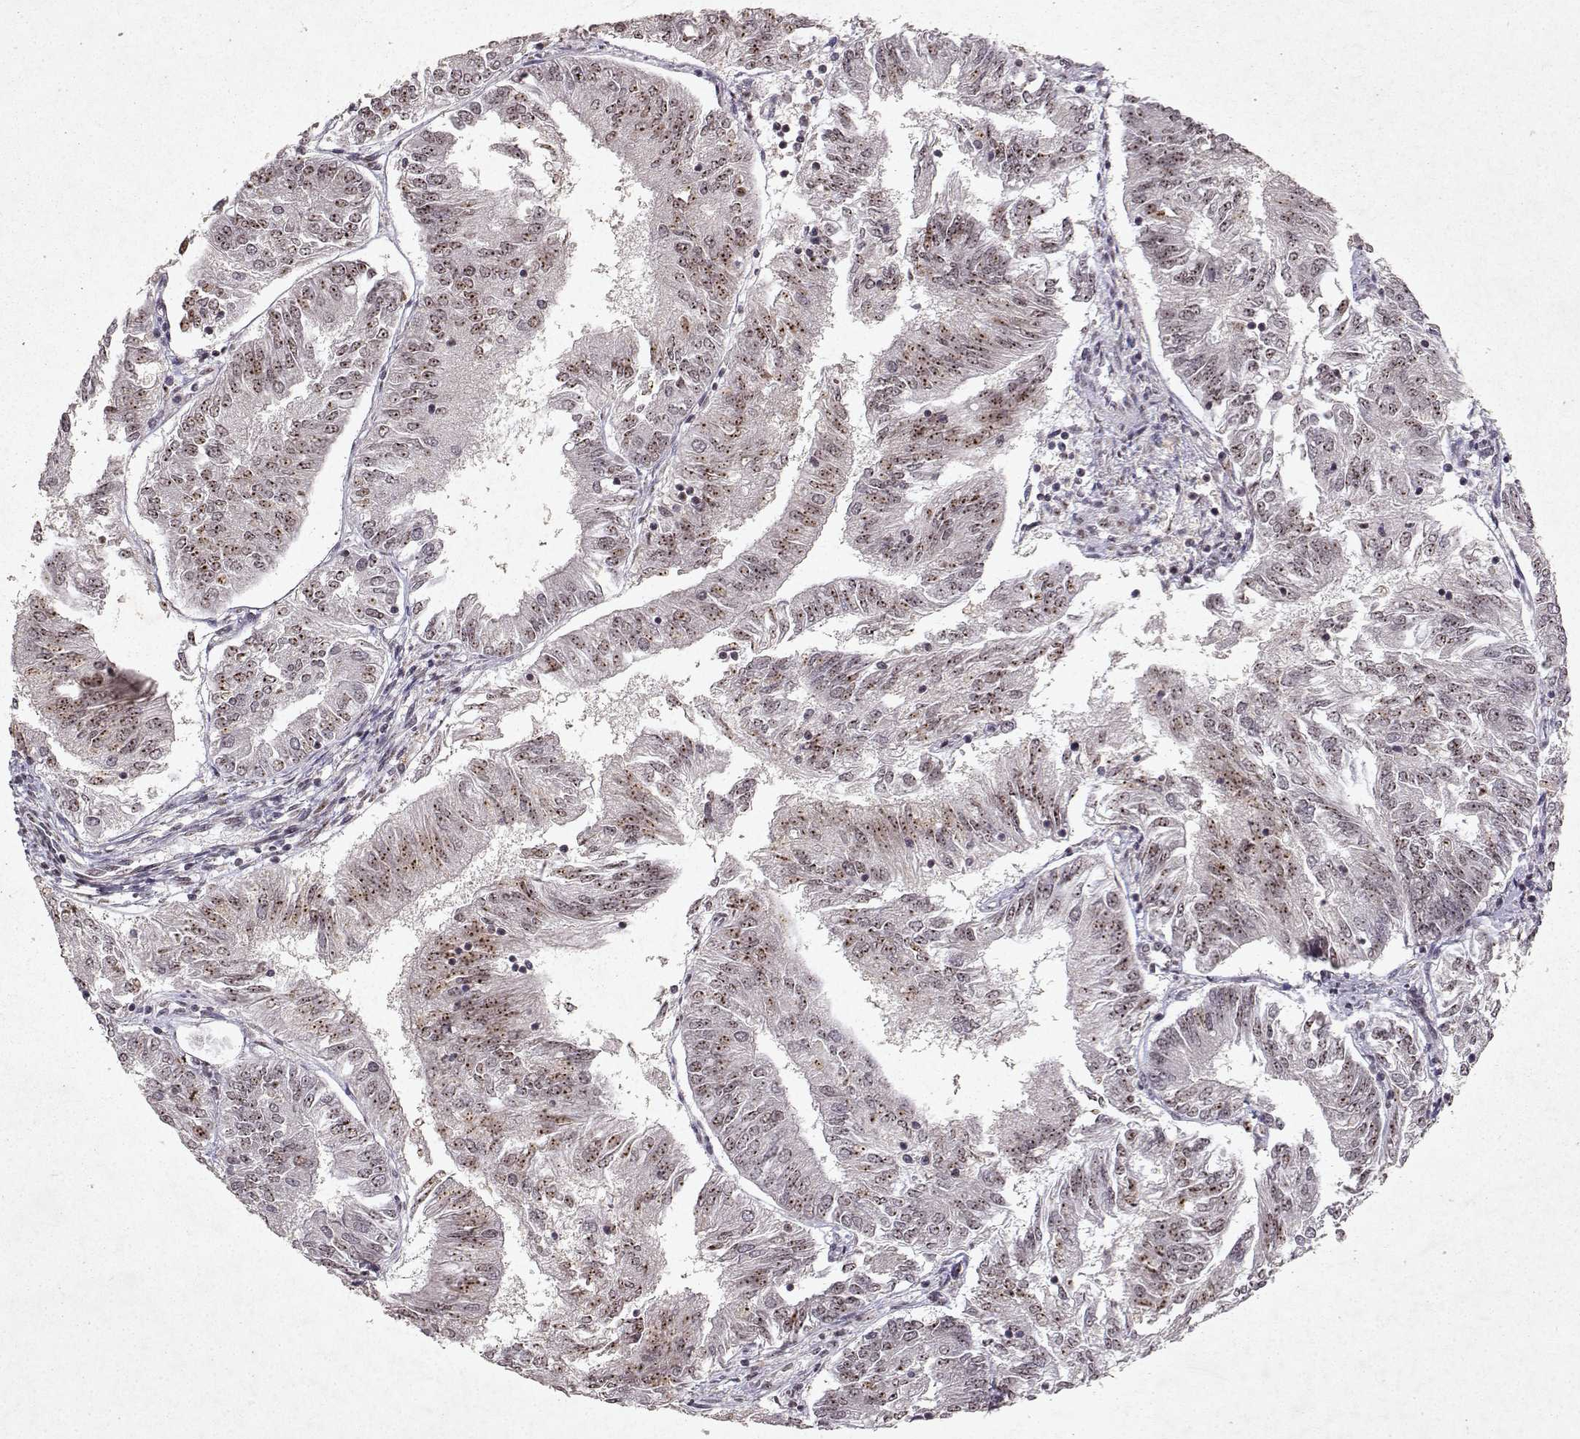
{"staining": {"intensity": "moderate", "quantity": ">75%", "location": "nuclear"}, "tissue": "endometrial cancer", "cell_type": "Tumor cells", "image_type": "cancer", "snomed": [{"axis": "morphology", "description": "Adenocarcinoma, NOS"}, {"axis": "topography", "description": "Endometrium"}], "caption": "High-power microscopy captured an immunohistochemistry photomicrograph of endometrial cancer, revealing moderate nuclear expression in approximately >75% of tumor cells.", "gene": "DDX56", "patient": {"sex": "female", "age": 58}}